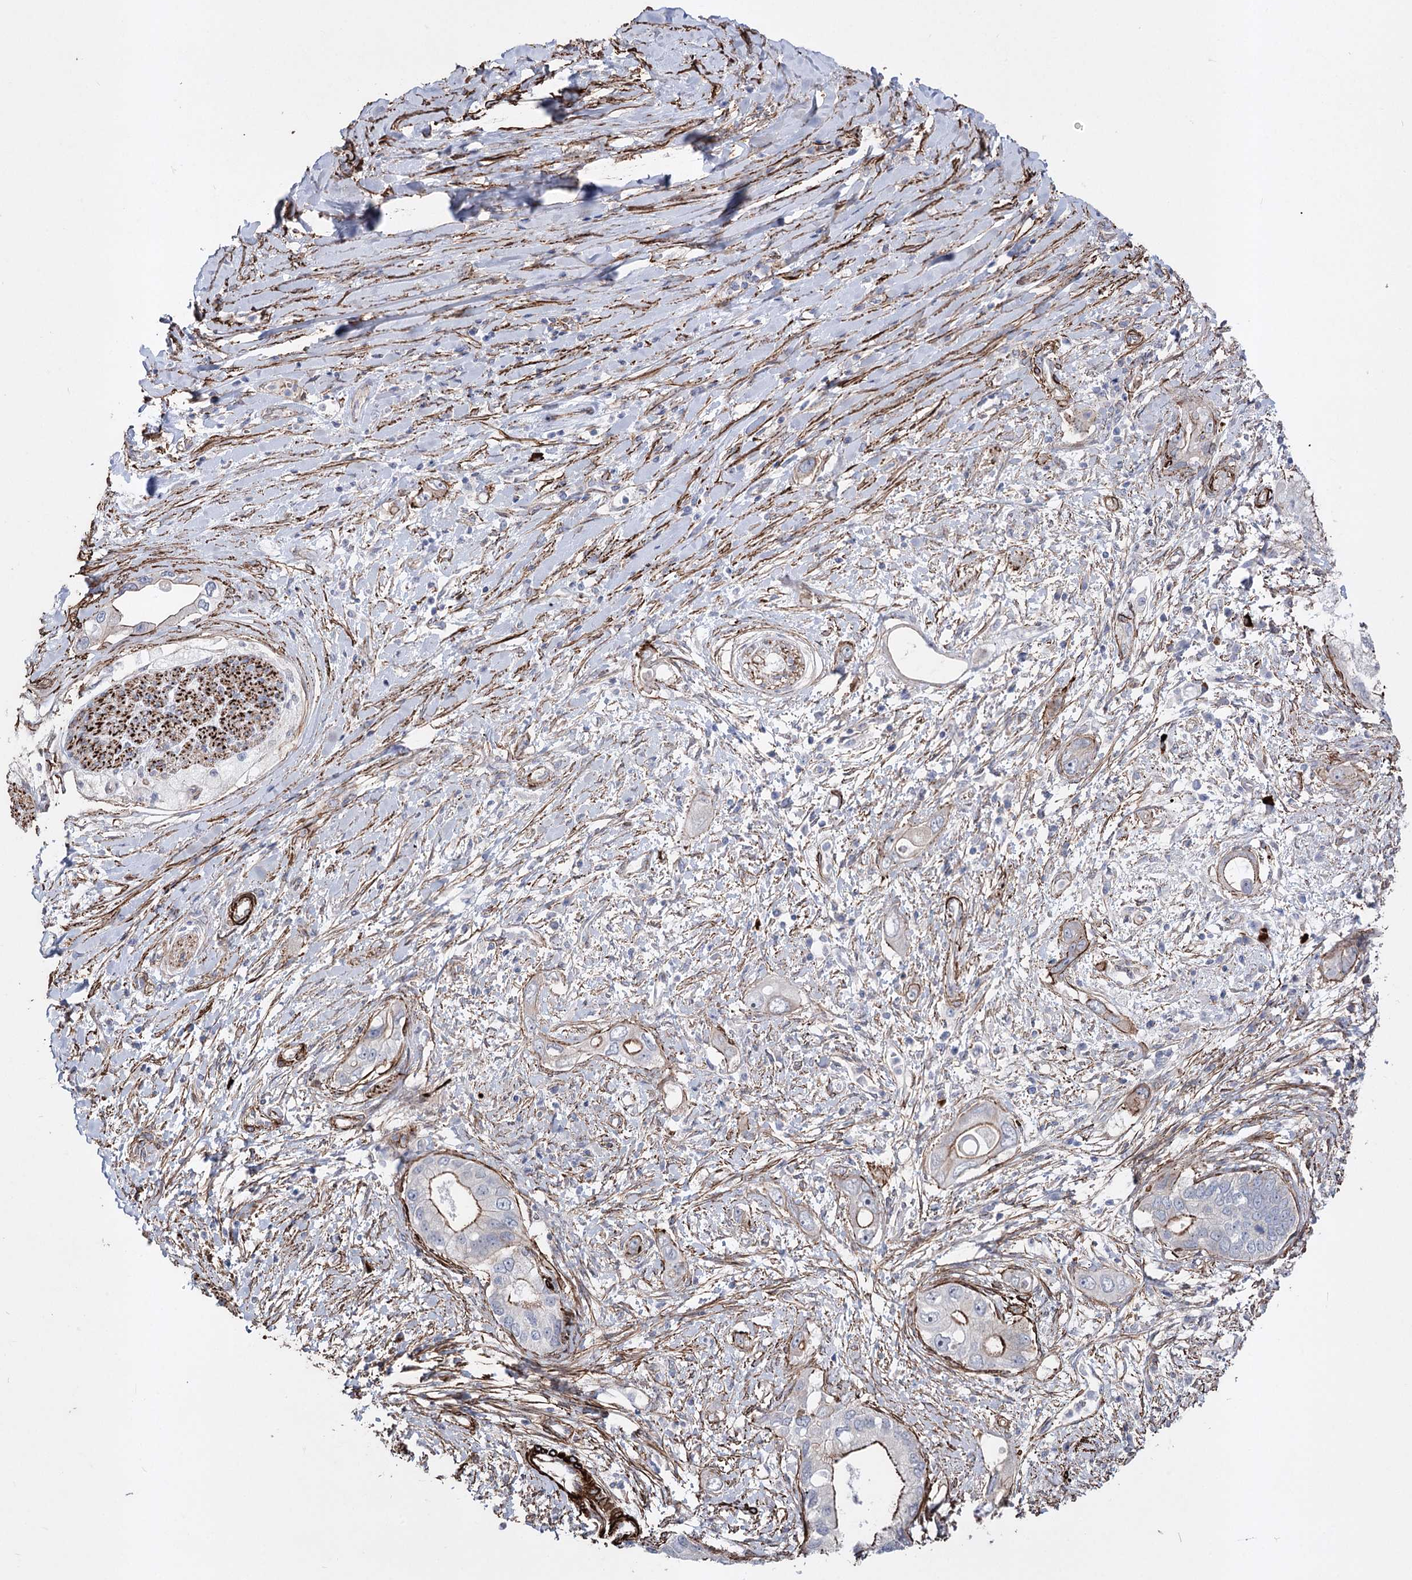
{"staining": {"intensity": "moderate", "quantity": "25%-75%", "location": "cytoplasmic/membranous"}, "tissue": "pancreatic cancer", "cell_type": "Tumor cells", "image_type": "cancer", "snomed": [{"axis": "morphology", "description": "Inflammation, NOS"}, {"axis": "morphology", "description": "Adenocarcinoma, NOS"}, {"axis": "topography", "description": "Pancreas"}], "caption": "A brown stain highlights moderate cytoplasmic/membranous staining of a protein in pancreatic cancer (adenocarcinoma) tumor cells.", "gene": "ARHGAP20", "patient": {"sex": "female", "age": 56}}